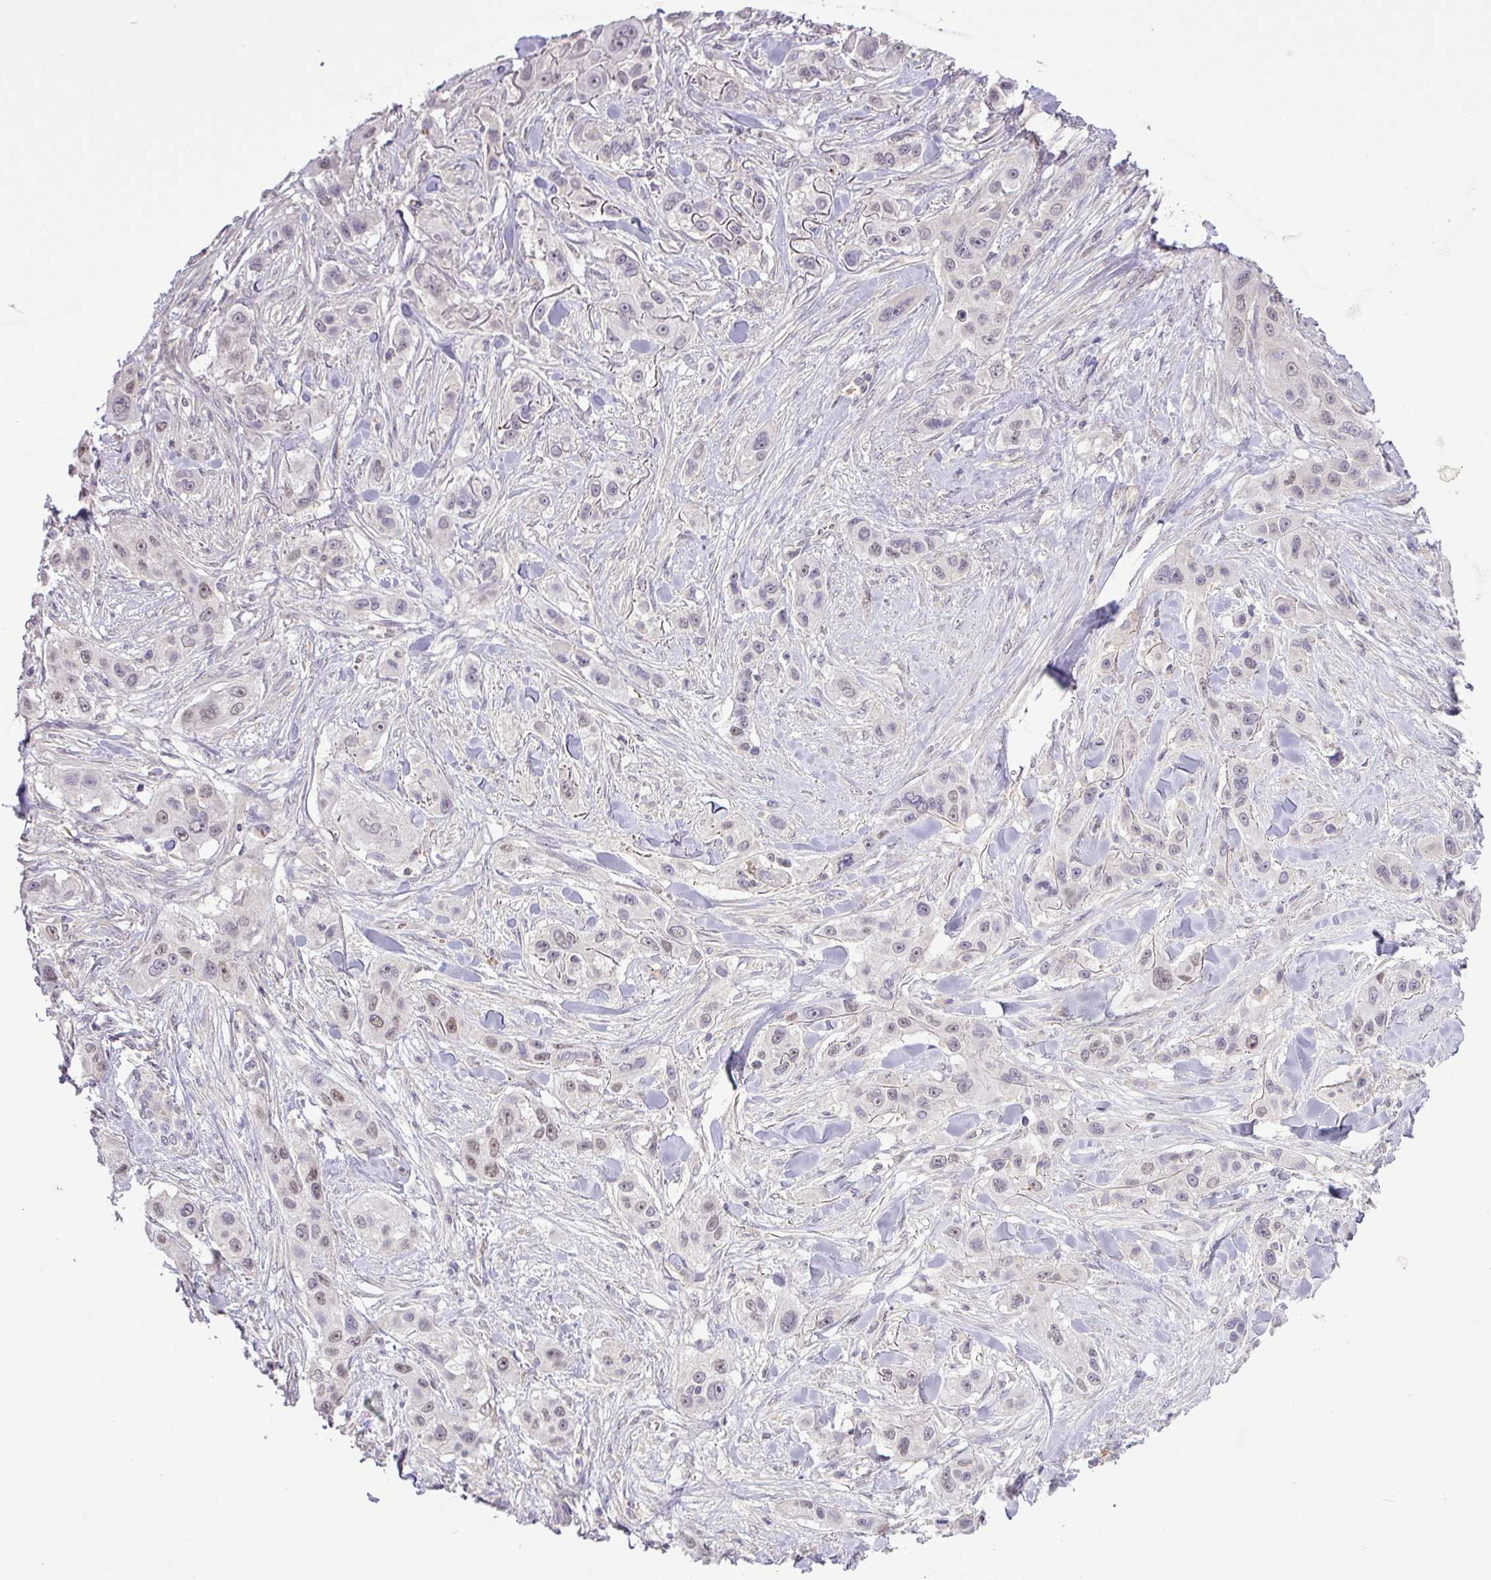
{"staining": {"intensity": "weak", "quantity": "<25%", "location": "nuclear"}, "tissue": "skin cancer", "cell_type": "Tumor cells", "image_type": "cancer", "snomed": [{"axis": "morphology", "description": "Squamous cell carcinoma, NOS"}, {"axis": "topography", "description": "Skin"}], "caption": "An IHC micrograph of skin squamous cell carcinoma is shown. There is no staining in tumor cells of skin squamous cell carcinoma.", "gene": "TPRA1", "patient": {"sex": "male", "age": 63}}